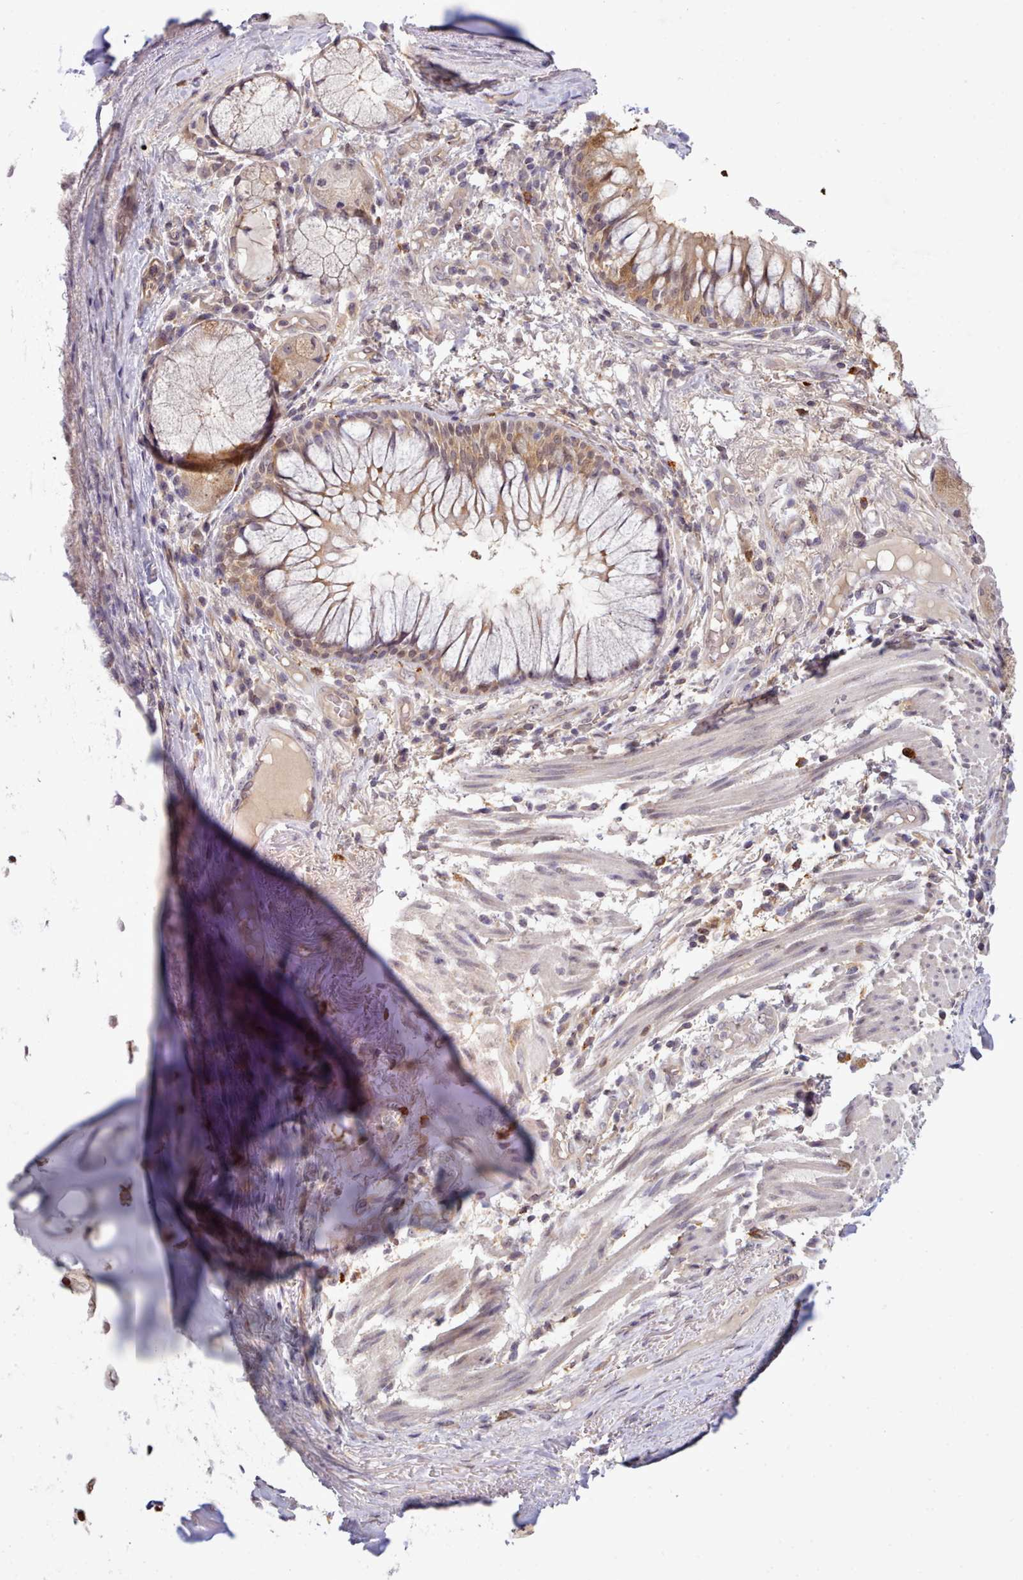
{"staining": {"intensity": "moderate", "quantity": "25%-75%", "location": "cytoplasmic/membranous"}, "tissue": "soft tissue", "cell_type": "Chondrocytes", "image_type": "normal", "snomed": [{"axis": "morphology", "description": "Normal tissue, NOS"}, {"axis": "topography", "description": "Cartilage tissue"}, {"axis": "topography", "description": "Bronchus"}], "caption": "Immunohistochemical staining of normal soft tissue demonstrates medium levels of moderate cytoplasmic/membranous staining in approximately 25%-75% of chondrocytes. The protein is stained brown, and the nuclei are stained in blue (DAB IHC with brightfield microscopy, high magnification).", "gene": "ARL17A", "patient": {"sex": "male", "age": 56}}